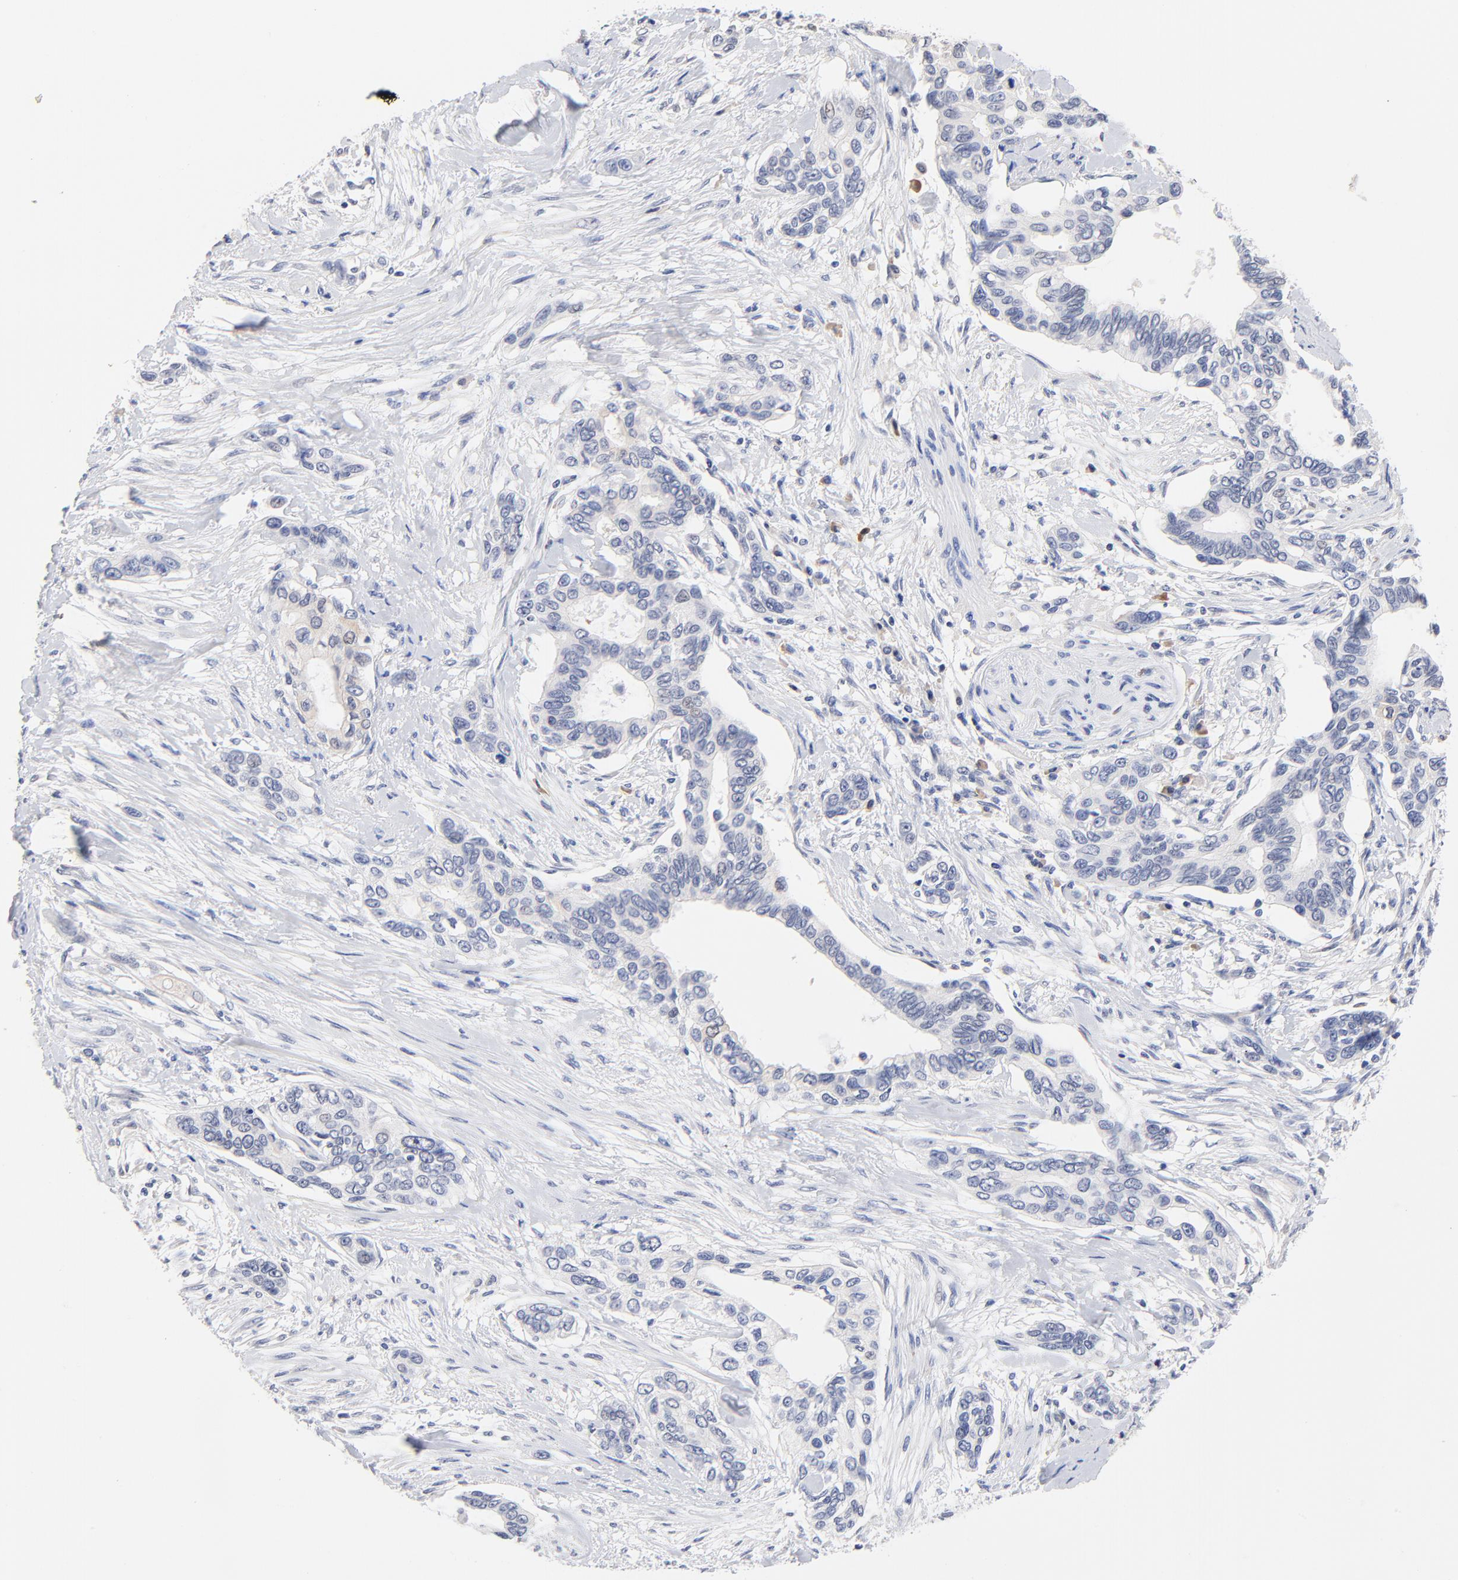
{"staining": {"intensity": "weak", "quantity": "<25%", "location": "cytoplasmic/membranous"}, "tissue": "pancreatic cancer", "cell_type": "Tumor cells", "image_type": "cancer", "snomed": [{"axis": "morphology", "description": "Adenocarcinoma, NOS"}, {"axis": "topography", "description": "Pancreas"}], "caption": "Tumor cells show no significant protein staining in pancreatic cancer (adenocarcinoma).", "gene": "TWNK", "patient": {"sex": "female", "age": 60}}